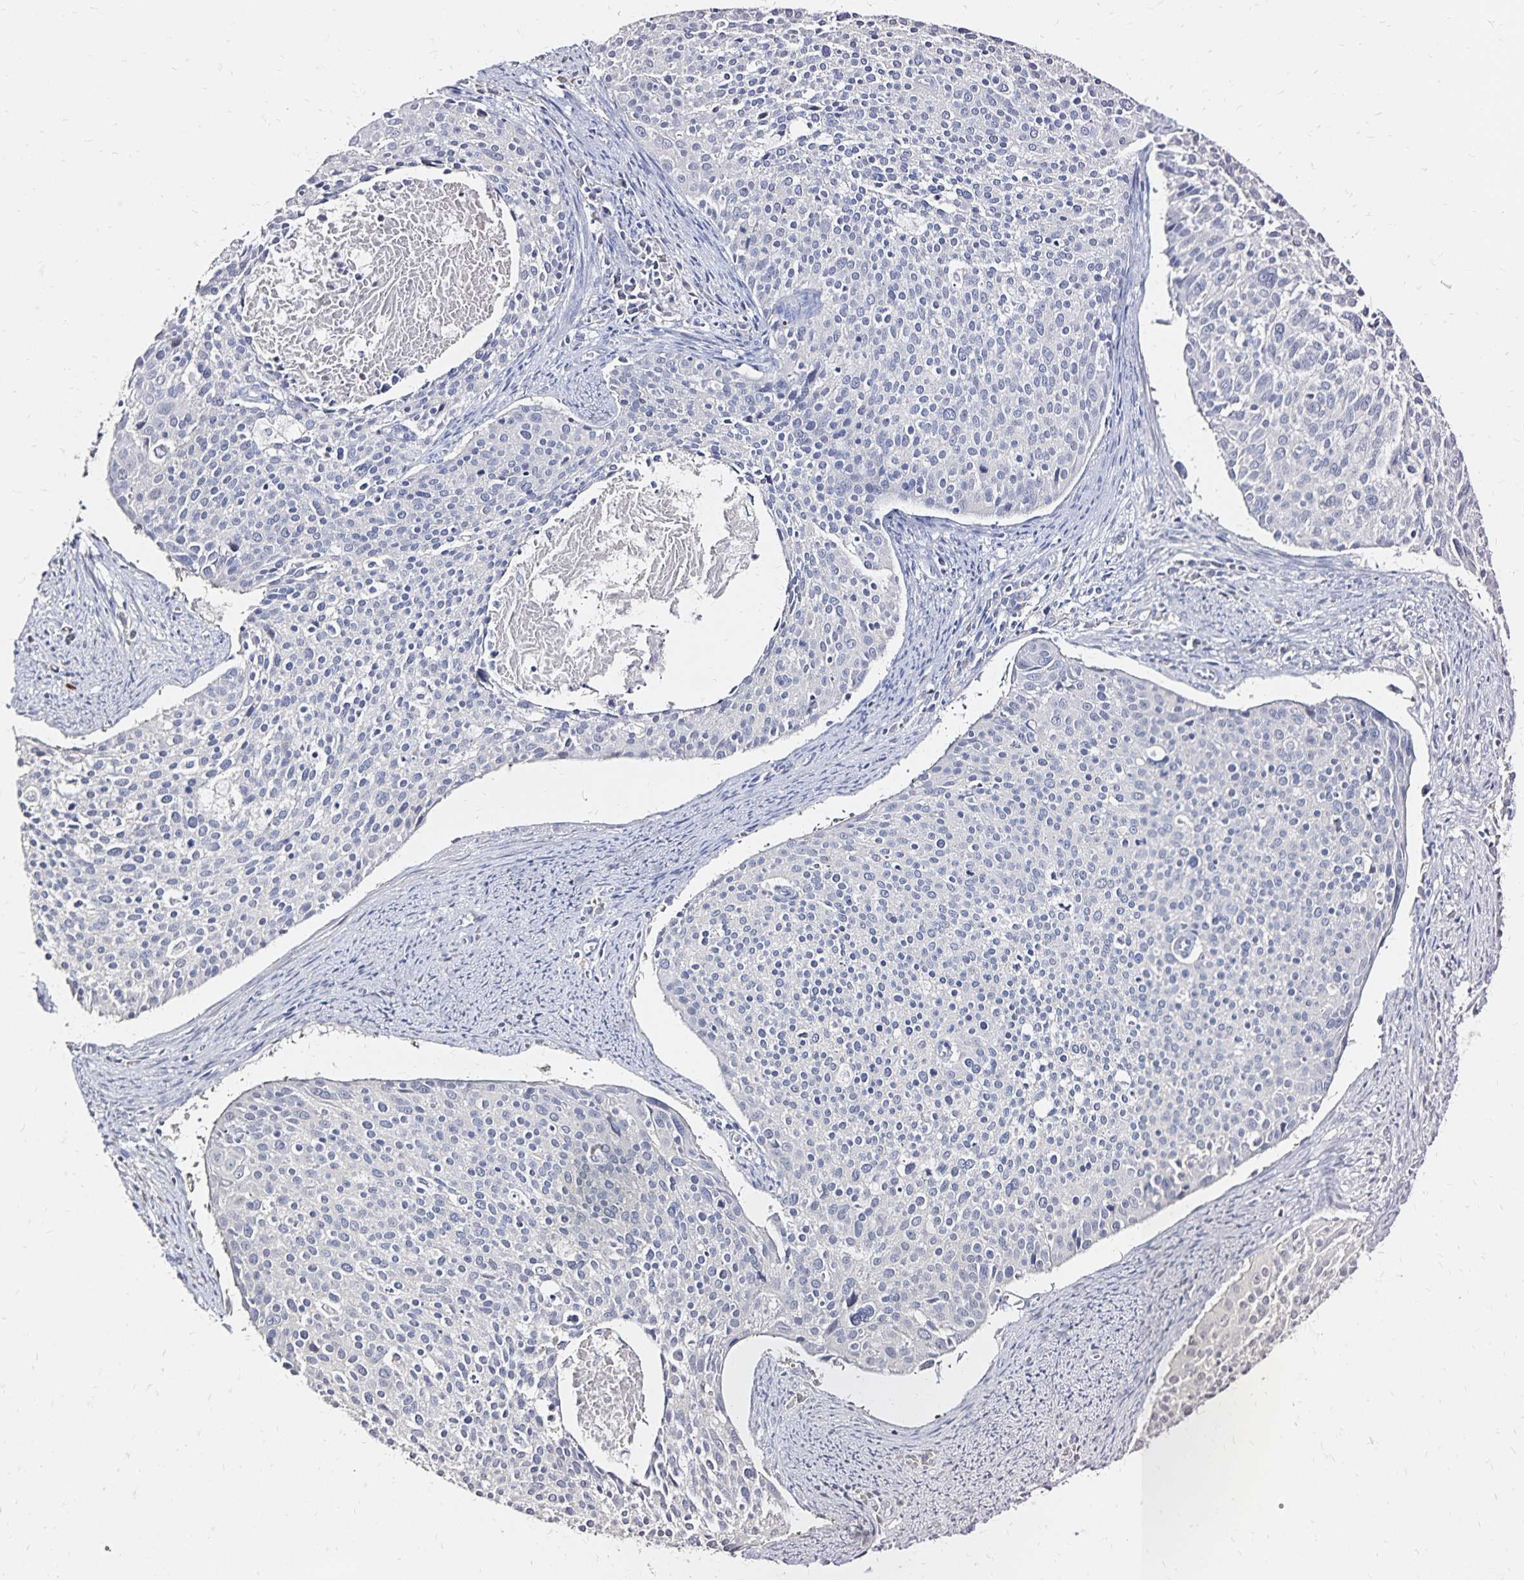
{"staining": {"intensity": "negative", "quantity": "none", "location": "none"}, "tissue": "cervical cancer", "cell_type": "Tumor cells", "image_type": "cancer", "snomed": [{"axis": "morphology", "description": "Squamous cell carcinoma, NOS"}, {"axis": "topography", "description": "Cervix"}], "caption": "Protein analysis of cervical cancer (squamous cell carcinoma) exhibits no significant staining in tumor cells.", "gene": "SLC5A1", "patient": {"sex": "female", "age": 39}}